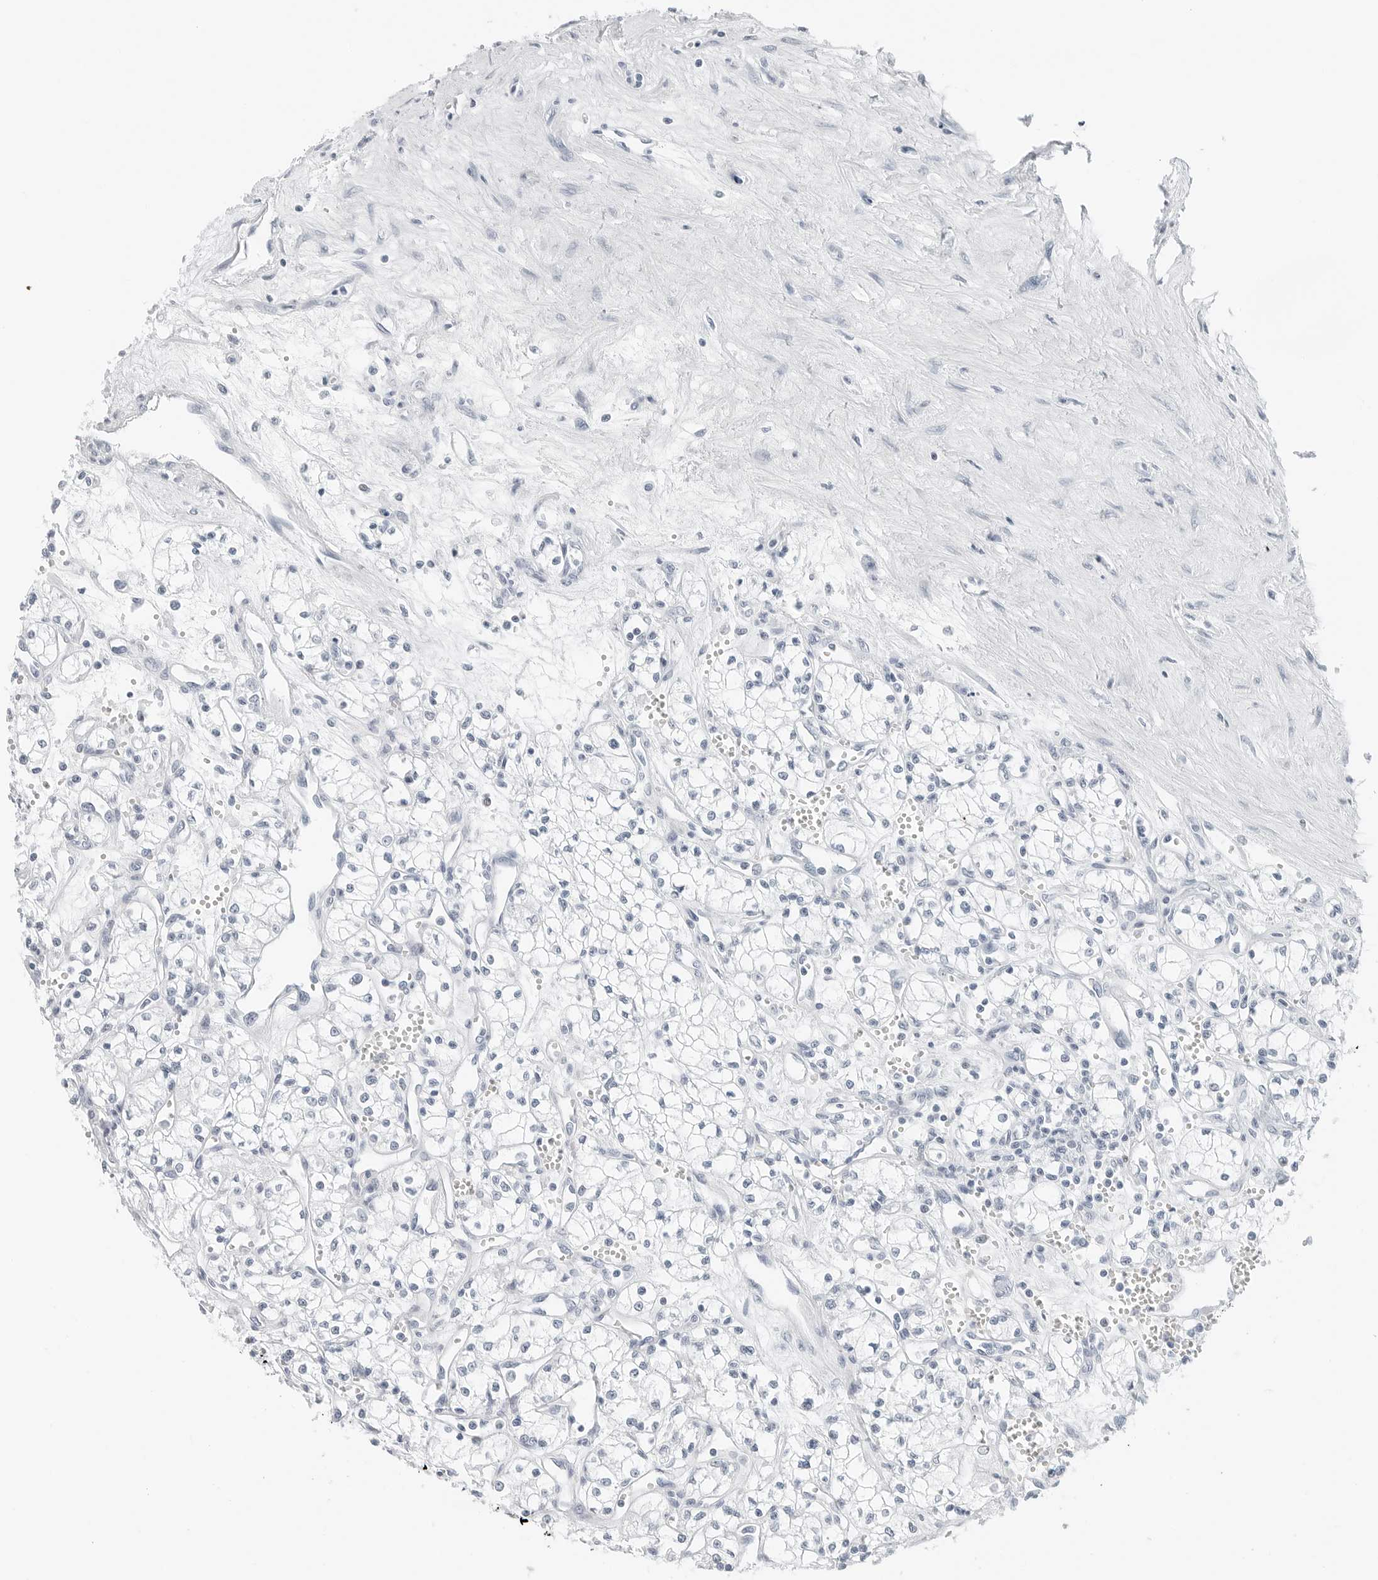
{"staining": {"intensity": "negative", "quantity": "none", "location": "none"}, "tissue": "renal cancer", "cell_type": "Tumor cells", "image_type": "cancer", "snomed": [{"axis": "morphology", "description": "Adenocarcinoma, NOS"}, {"axis": "topography", "description": "Kidney"}], "caption": "High power microscopy photomicrograph of an immunohistochemistry histopathology image of adenocarcinoma (renal), revealing no significant staining in tumor cells. The staining was performed using DAB to visualize the protein expression in brown, while the nuclei were stained in blue with hematoxylin (Magnification: 20x).", "gene": "NTMT2", "patient": {"sex": "male", "age": 59}}